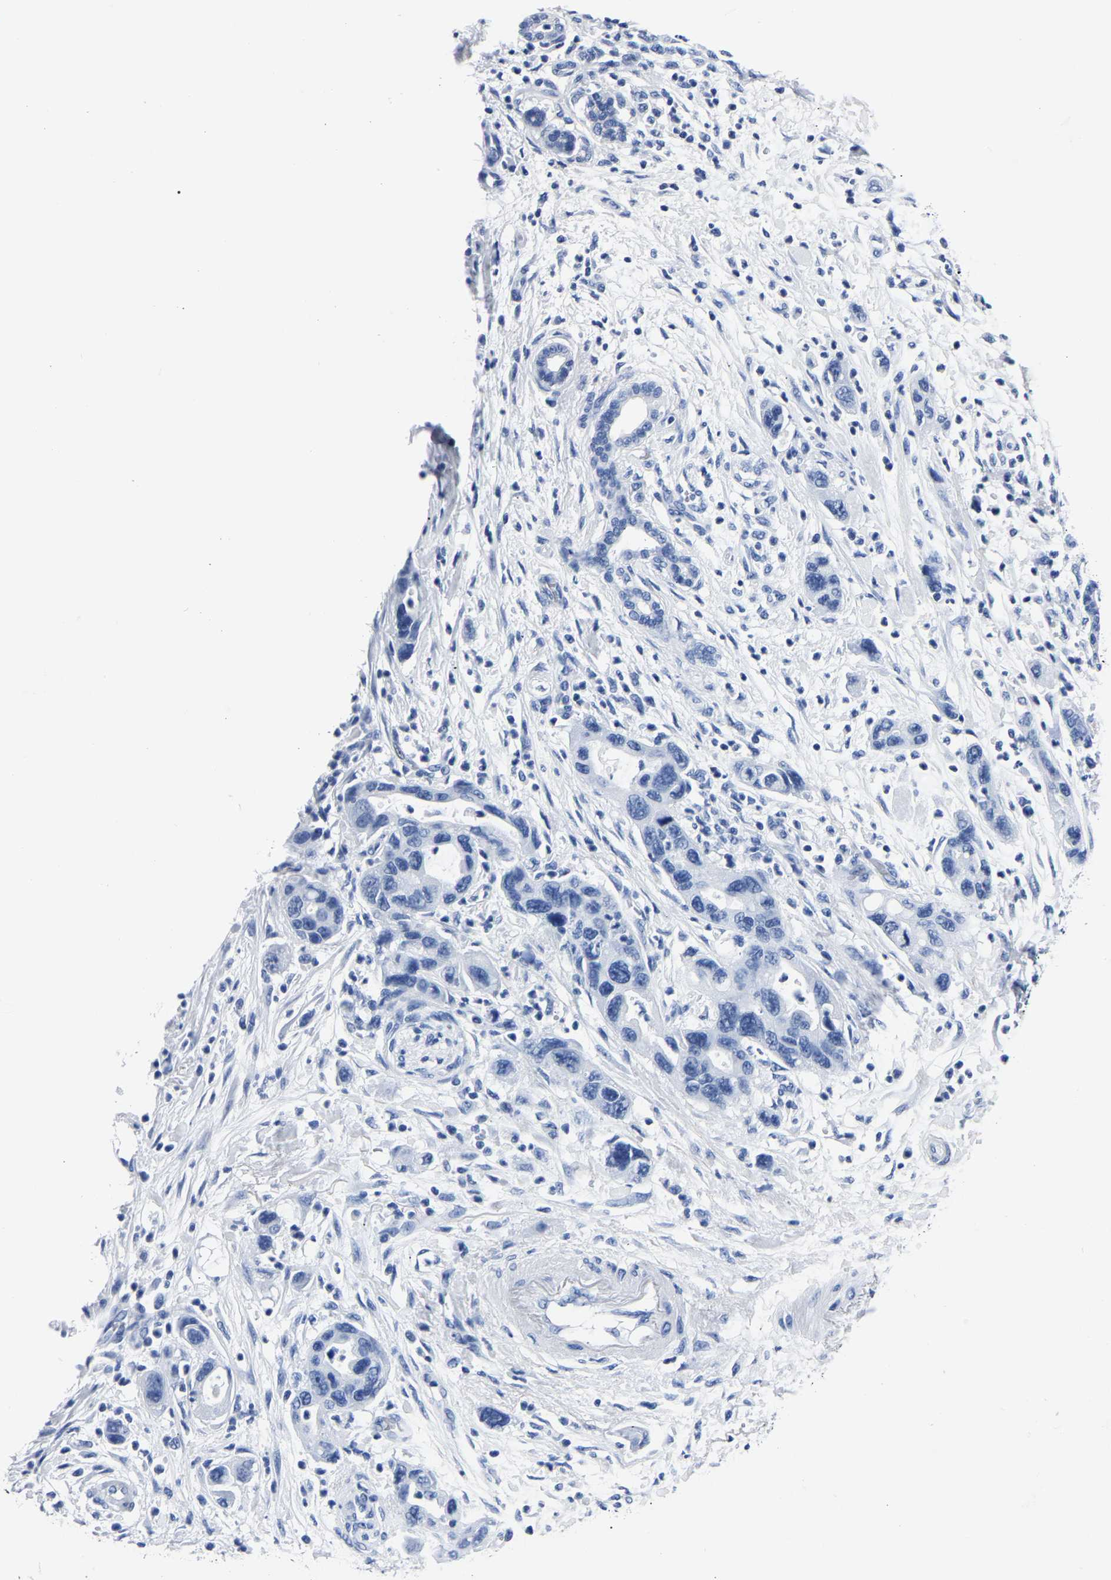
{"staining": {"intensity": "negative", "quantity": "none", "location": "none"}, "tissue": "pancreatic cancer", "cell_type": "Tumor cells", "image_type": "cancer", "snomed": [{"axis": "morphology", "description": "Normal tissue, NOS"}, {"axis": "morphology", "description": "Adenocarcinoma, NOS"}, {"axis": "topography", "description": "Pancreas"}], "caption": "Immunohistochemical staining of pancreatic cancer demonstrates no significant staining in tumor cells.", "gene": "IMPG2", "patient": {"sex": "female", "age": 71}}